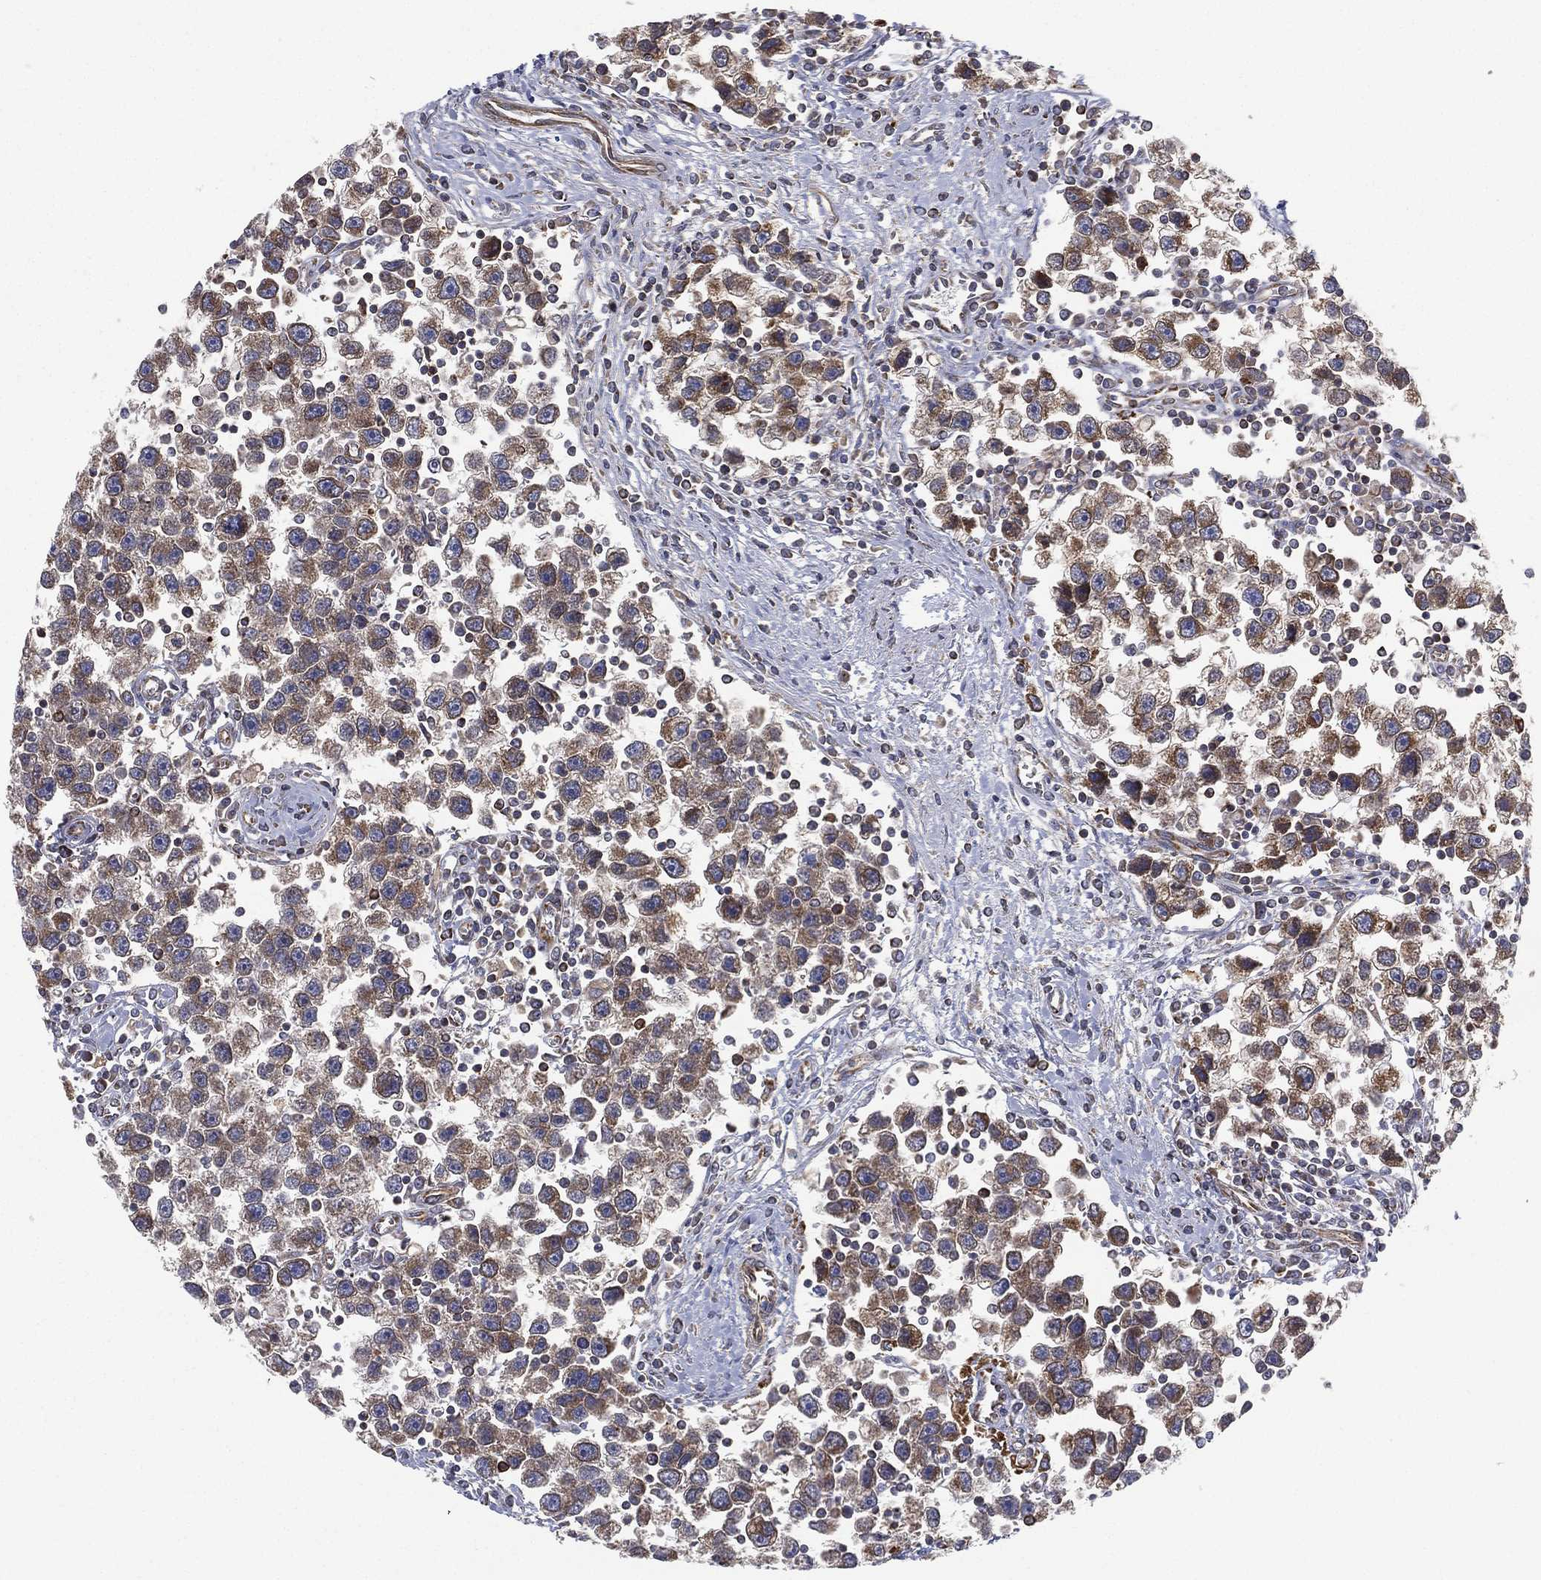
{"staining": {"intensity": "moderate", "quantity": "25%-75%", "location": "cytoplasmic/membranous"}, "tissue": "testis cancer", "cell_type": "Tumor cells", "image_type": "cancer", "snomed": [{"axis": "morphology", "description": "Seminoma, NOS"}, {"axis": "topography", "description": "Testis"}], "caption": "About 25%-75% of tumor cells in human testis seminoma display moderate cytoplasmic/membranous protein expression as visualized by brown immunohistochemical staining.", "gene": "CYB5B", "patient": {"sex": "male", "age": 30}}